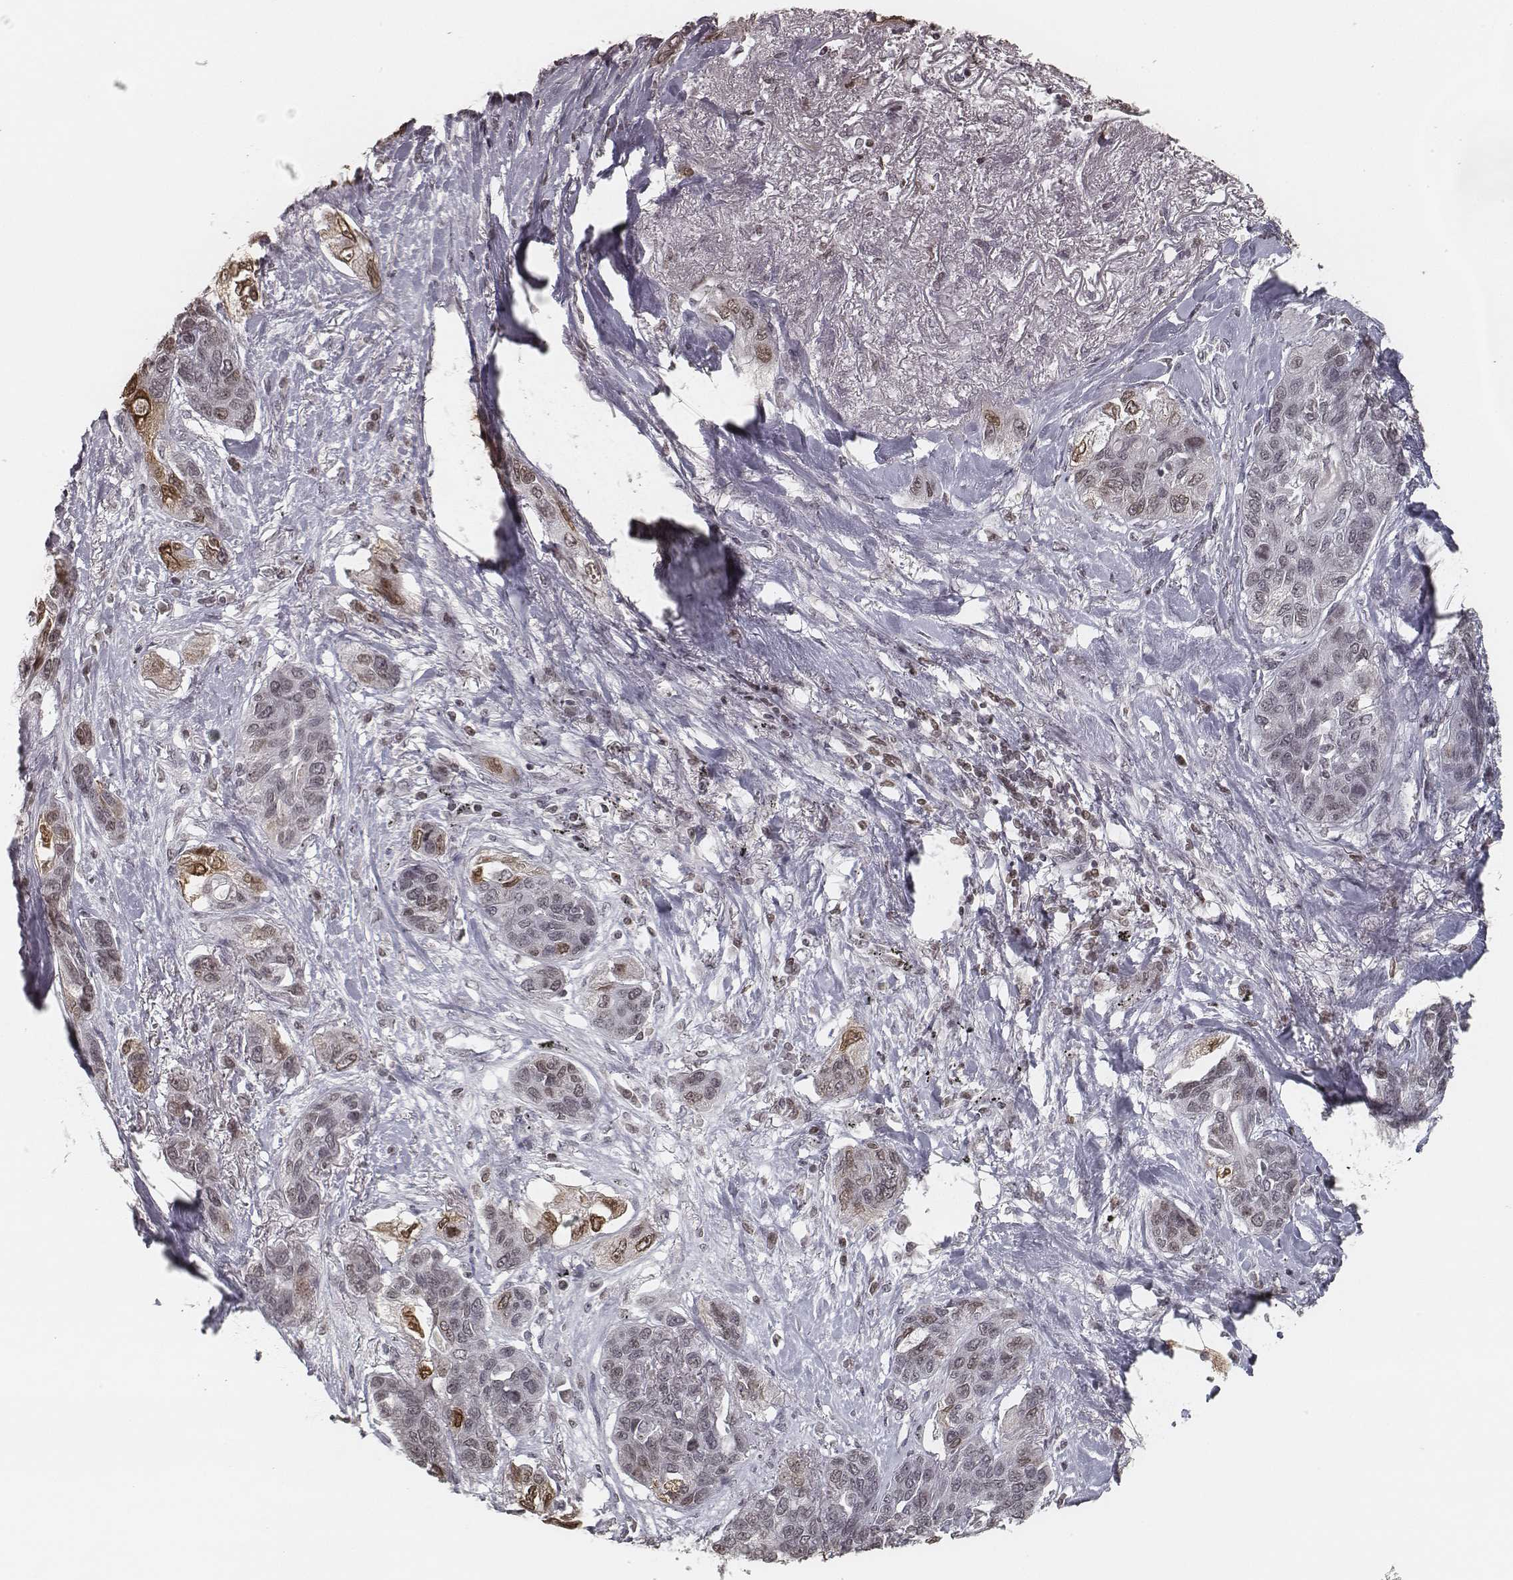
{"staining": {"intensity": "moderate", "quantity": "<25%", "location": "nuclear"}, "tissue": "lung cancer", "cell_type": "Tumor cells", "image_type": "cancer", "snomed": [{"axis": "morphology", "description": "Squamous cell carcinoma, NOS"}, {"axis": "topography", "description": "Lung"}], "caption": "Lung cancer stained with DAB (3,3'-diaminobenzidine) IHC reveals low levels of moderate nuclear staining in about <25% of tumor cells.", "gene": "HMGA2", "patient": {"sex": "female", "age": 70}}